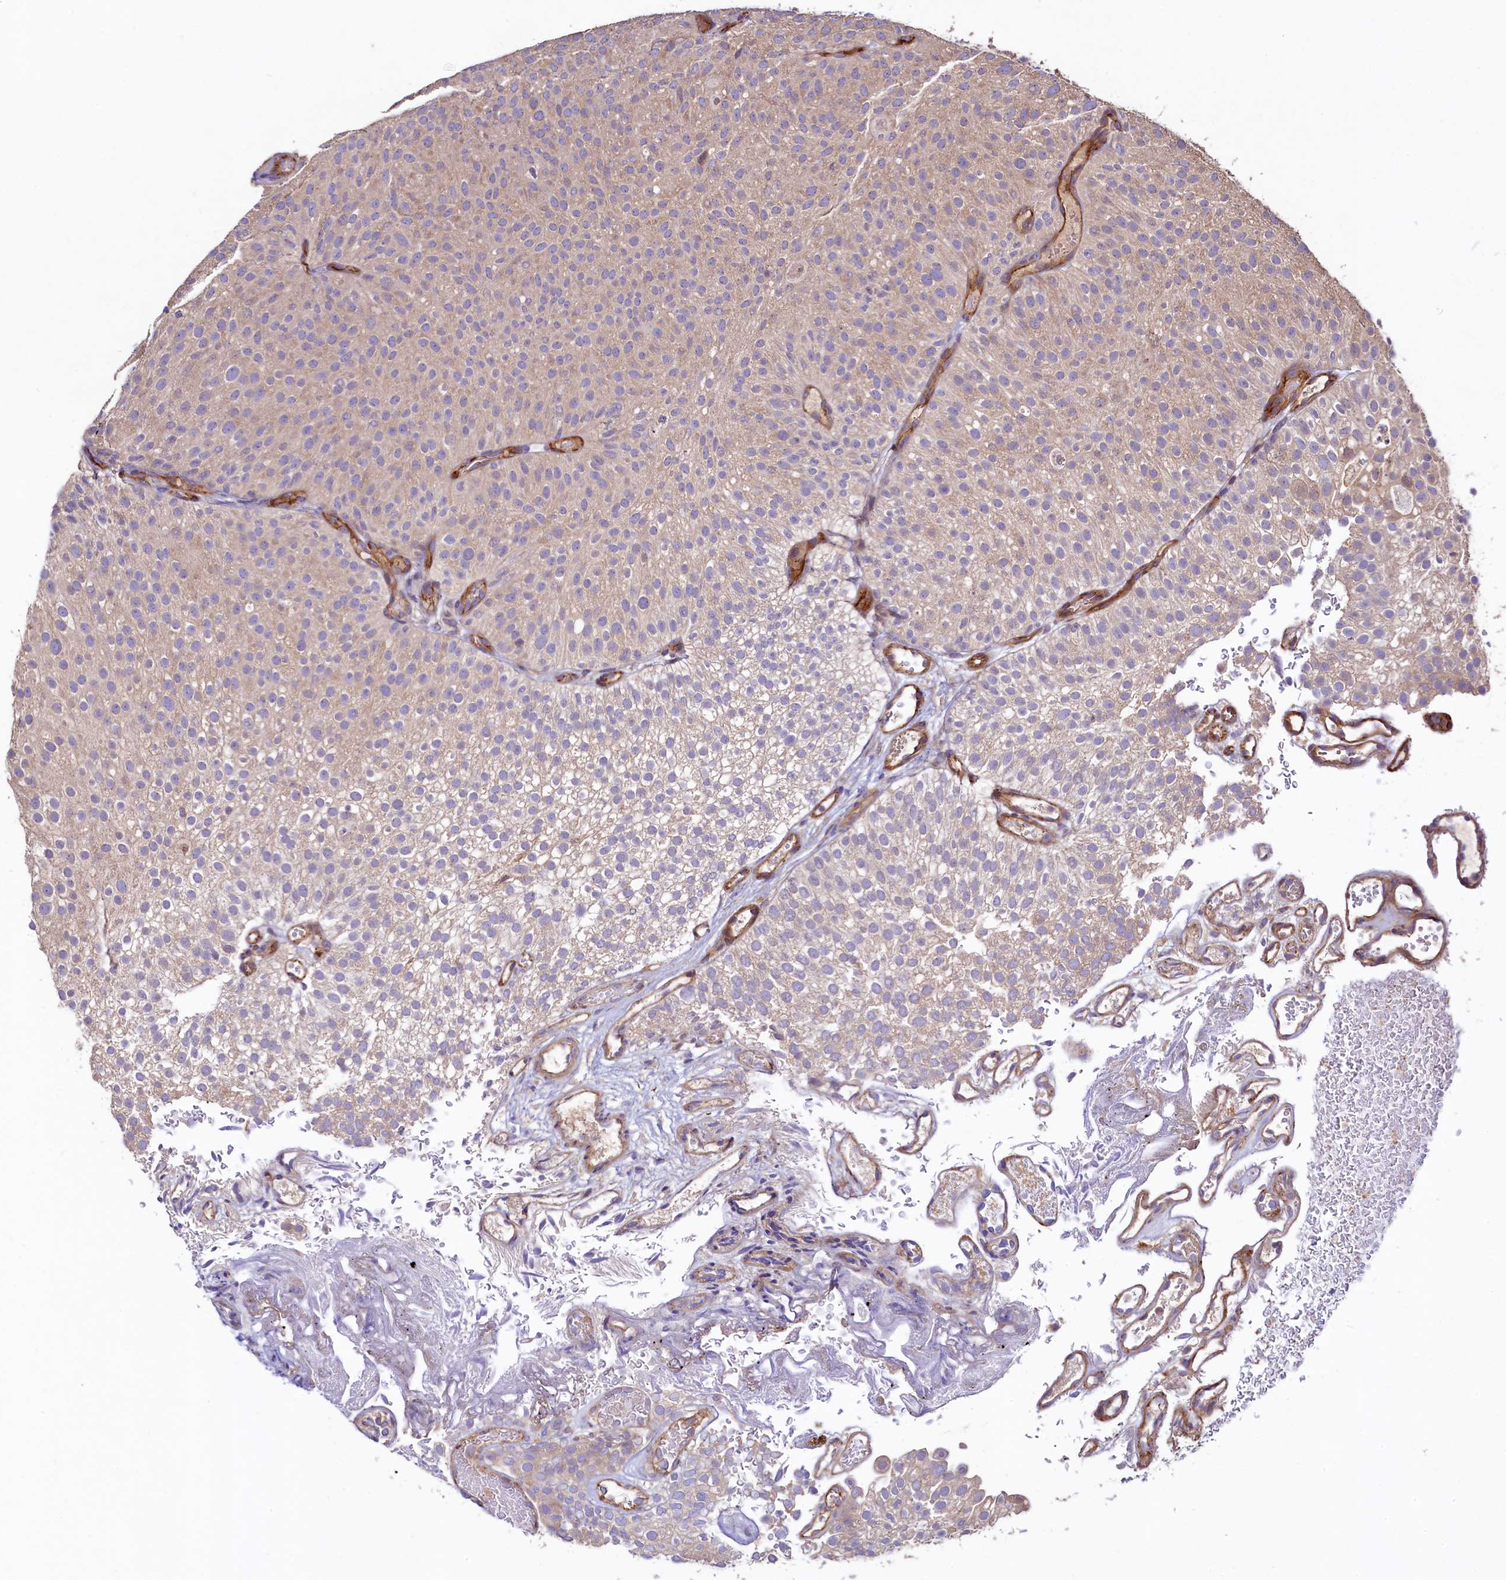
{"staining": {"intensity": "weak", "quantity": "<25%", "location": "cytoplasmic/membranous"}, "tissue": "urothelial cancer", "cell_type": "Tumor cells", "image_type": "cancer", "snomed": [{"axis": "morphology", "description": "Urothelial carcinoma, Low grade"}, {"axis": "topography", "description": "Urinary bladder"}], "caption": "Image shows no significant protein staining in tumor cells of urothelial cancer.", "gene": "KLHDC4", "patient": {"sex": "male", "age": 78}}